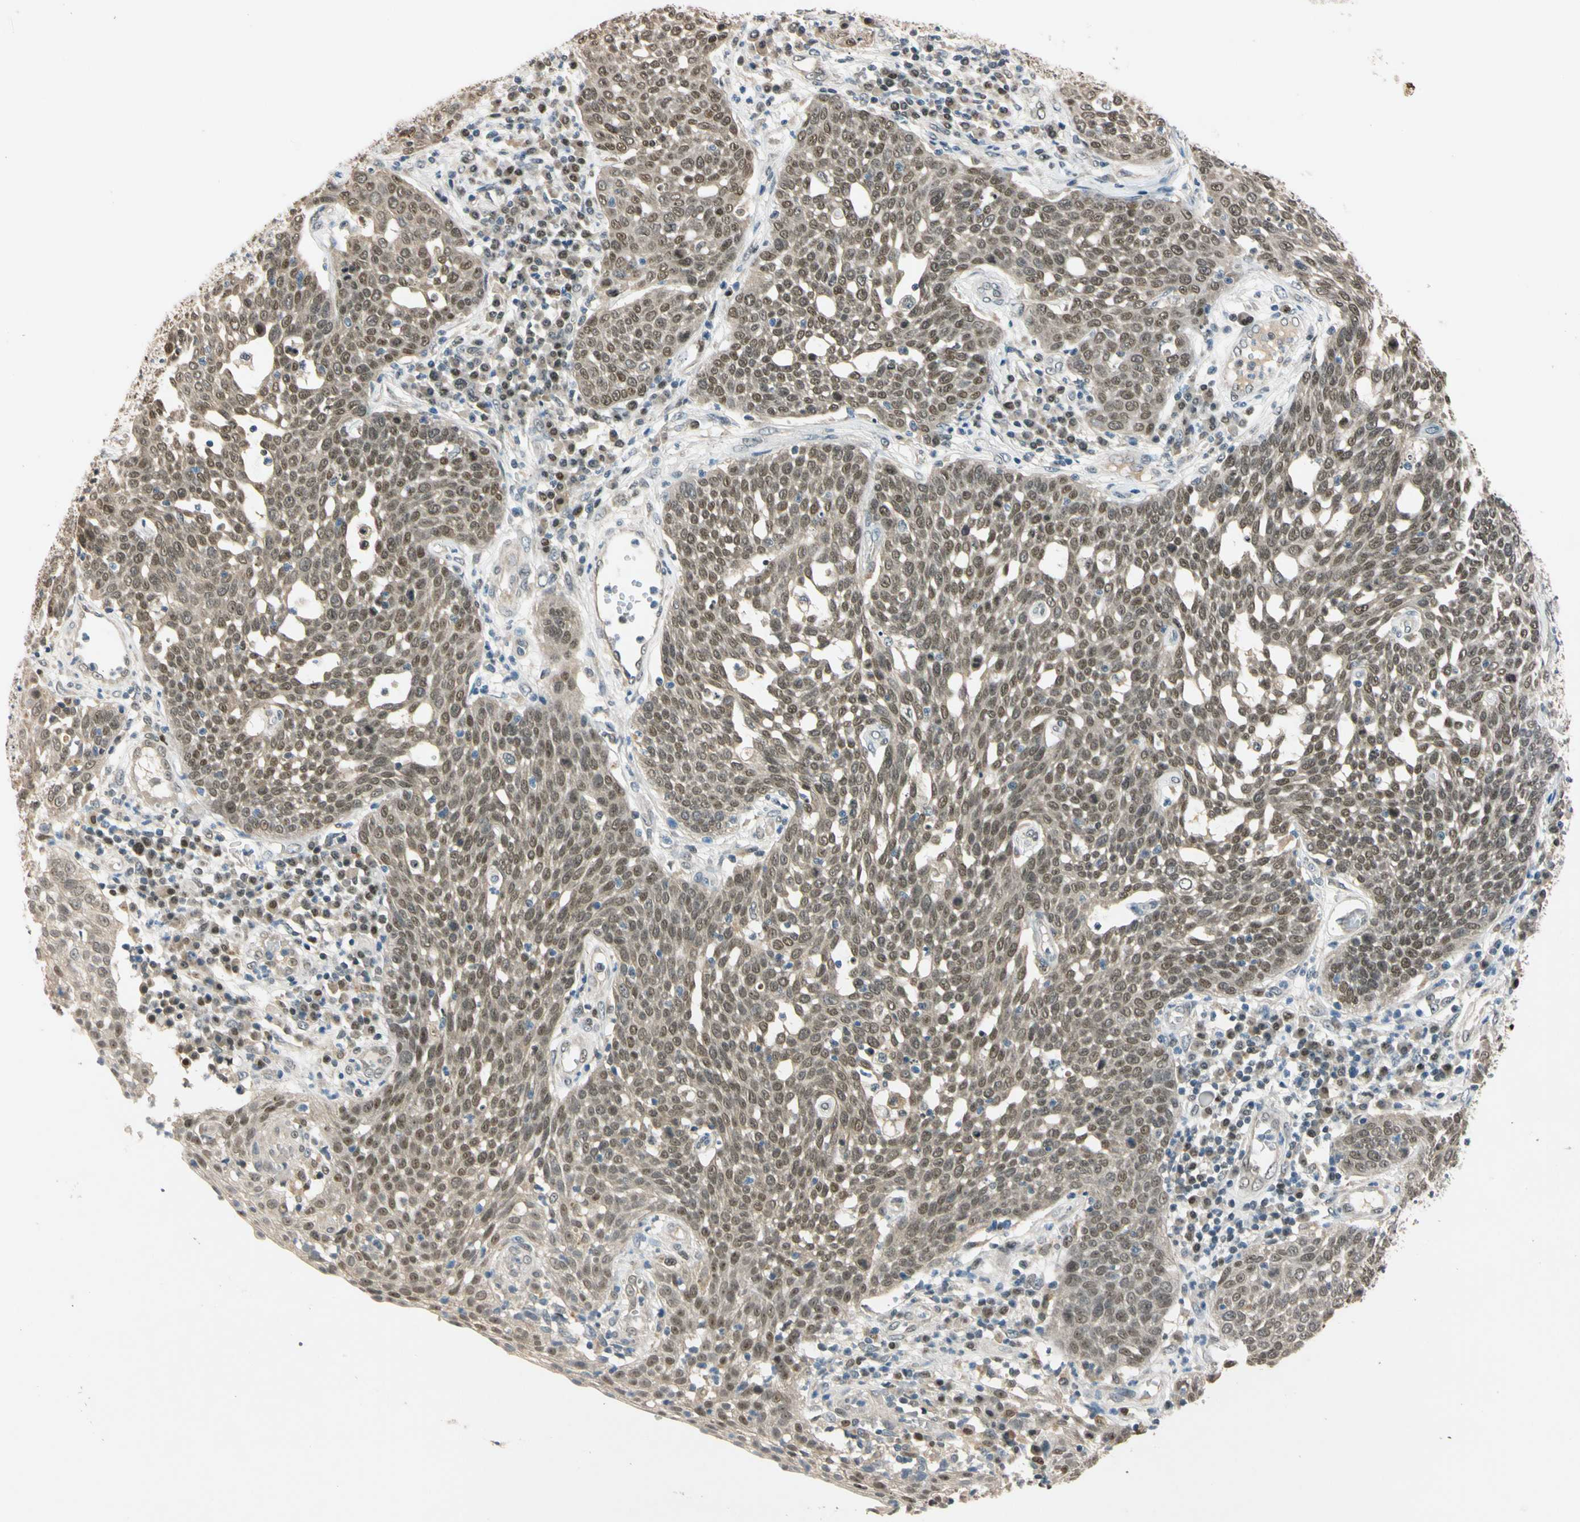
{"staining": {"intensity": "moderate", "quantity": ">75%", "location": "cytoplasmic/membranous,nuclear"}, "tissue": "cervical cancer", "cell_type": "Tumor cells", "image_type": "cancer", "snomed": [{"axis": "morphology", "description": "Squamous cell carcinoma, NOS"}, {"axis": "topography", "description": "Cervix"}], "caption": "About >75% of tumor cells in human cervical cancer (squamous cell carcinoma) reveal moderate cytoplasmic/membranous and nuclear protein positivity as visualized by brown immunohistochemical staining.", "gene": "RIOX2", "patient": {"sex": "female", "age": 34}}